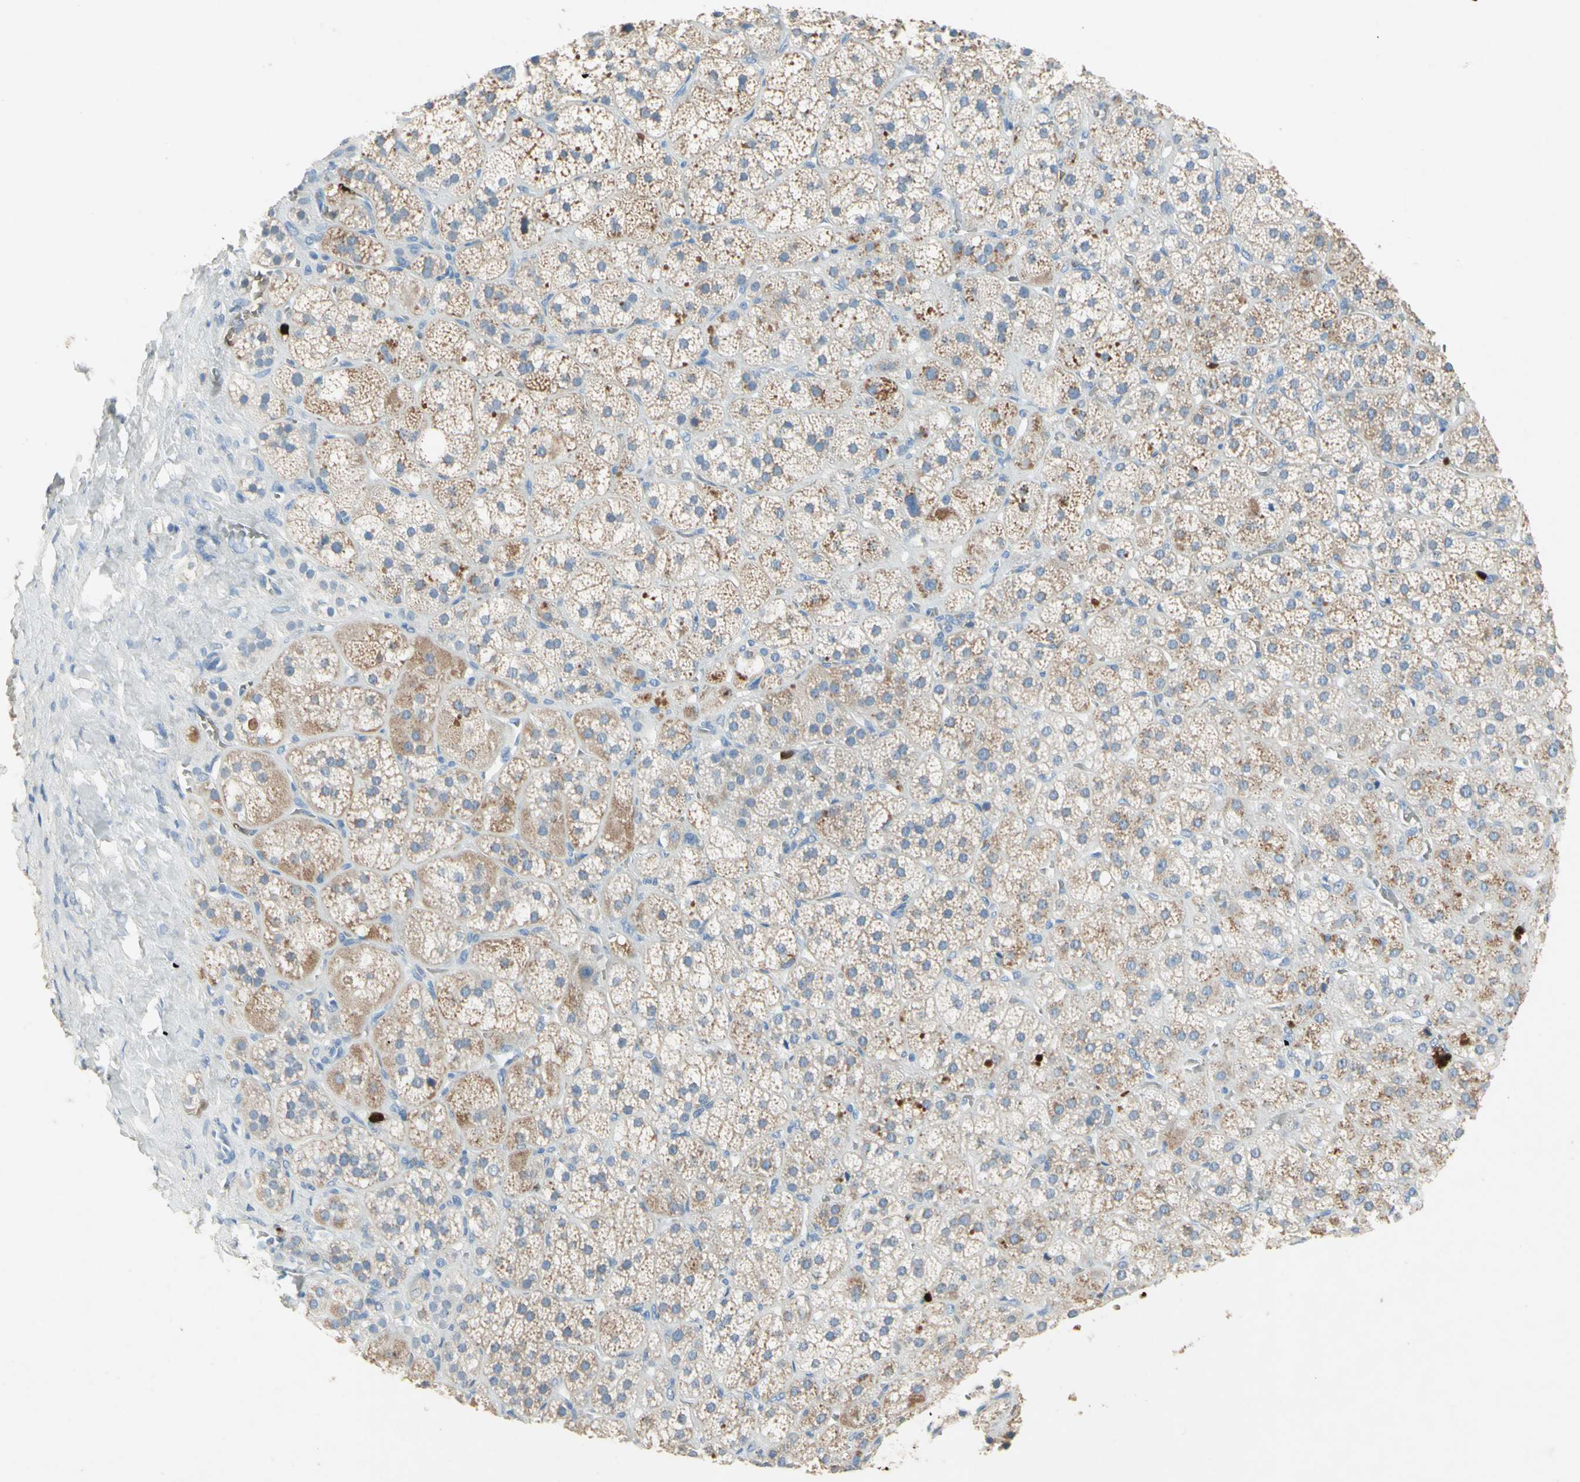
{"staining": {"intensity": "moderate", "quantity": "25%-75%", "location": "cytoplasmic/membranous"}, "tissue": "adrenal gland", "cell_type": "Glandular cells", "image_type": "normal", "snomed": [{"axis": "morphology", "description": "Normal tissue, NOS"}, {"axis": "topography", "description": "Adrenal gland"}], "caption": "This image reveals unremarkable adrenal gland stained with IHC to label a protein in brown. The cytoplasmic/membranous of glandular cells show moderate positivity for the protein. Nuclei are counter-stained blue.", "gene": "NFKBIZ", "patient": {"sex": "female", "age": 71}}